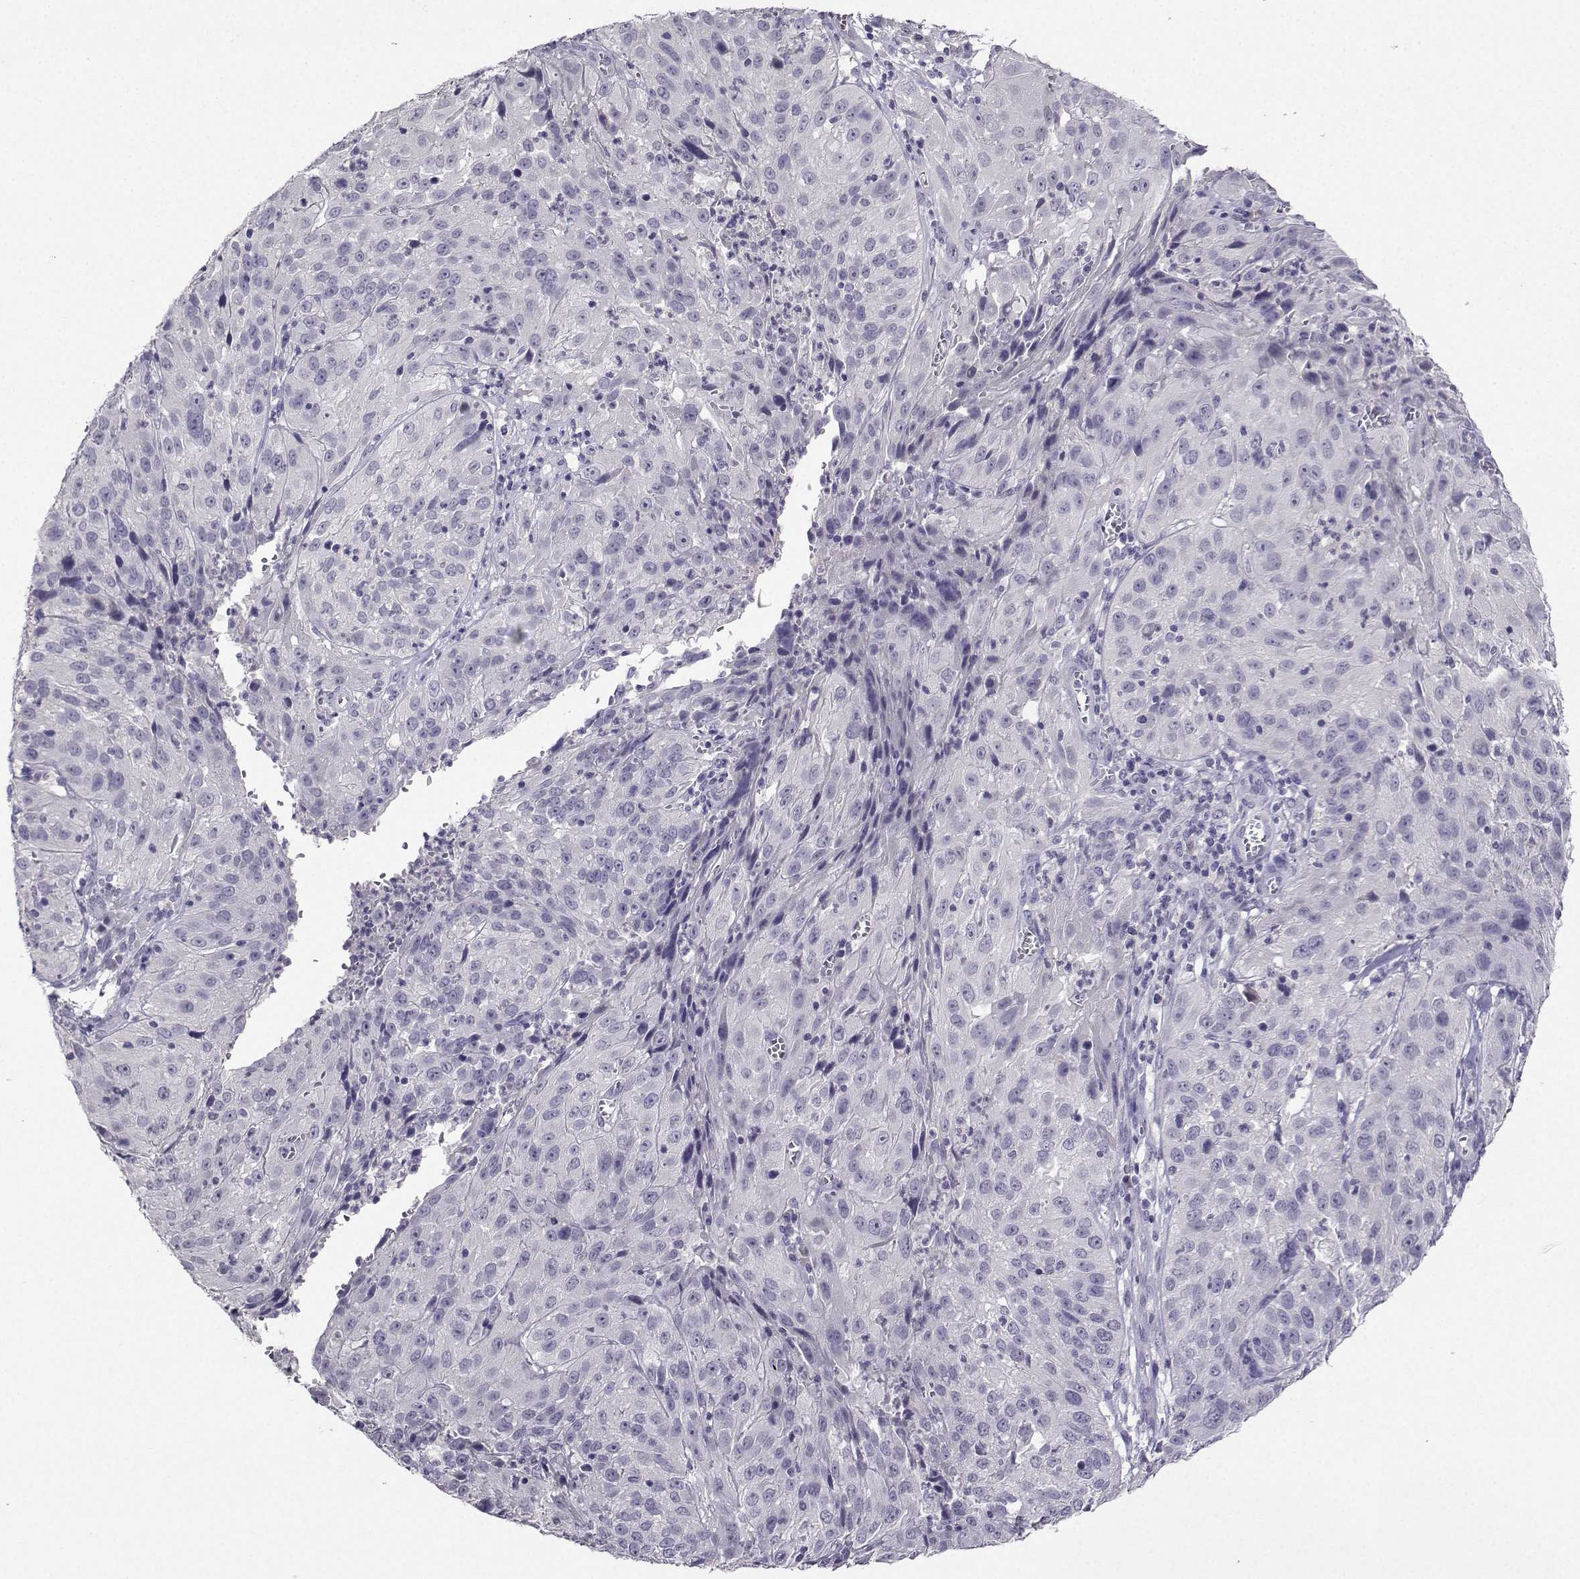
{"staining": {"intensity": "negative", "quantity": "none", "location": "none"}, "tissue": "cervical cancer", "cell_type": "Tumor cells", "image_type": "cancer", "snomed": [{"axis": "morphology", "description": "Squamous cell carcinoma, NOS"}, {"axis": "topography", "description": "Cervix"}], "caption": "An IHC photomicrograph of cervical cancer is shown. There is no staining in tumor cells of cervical cancer.", "gene": "CRYBB1", "patient": {"sex": "female", "age": 32}}